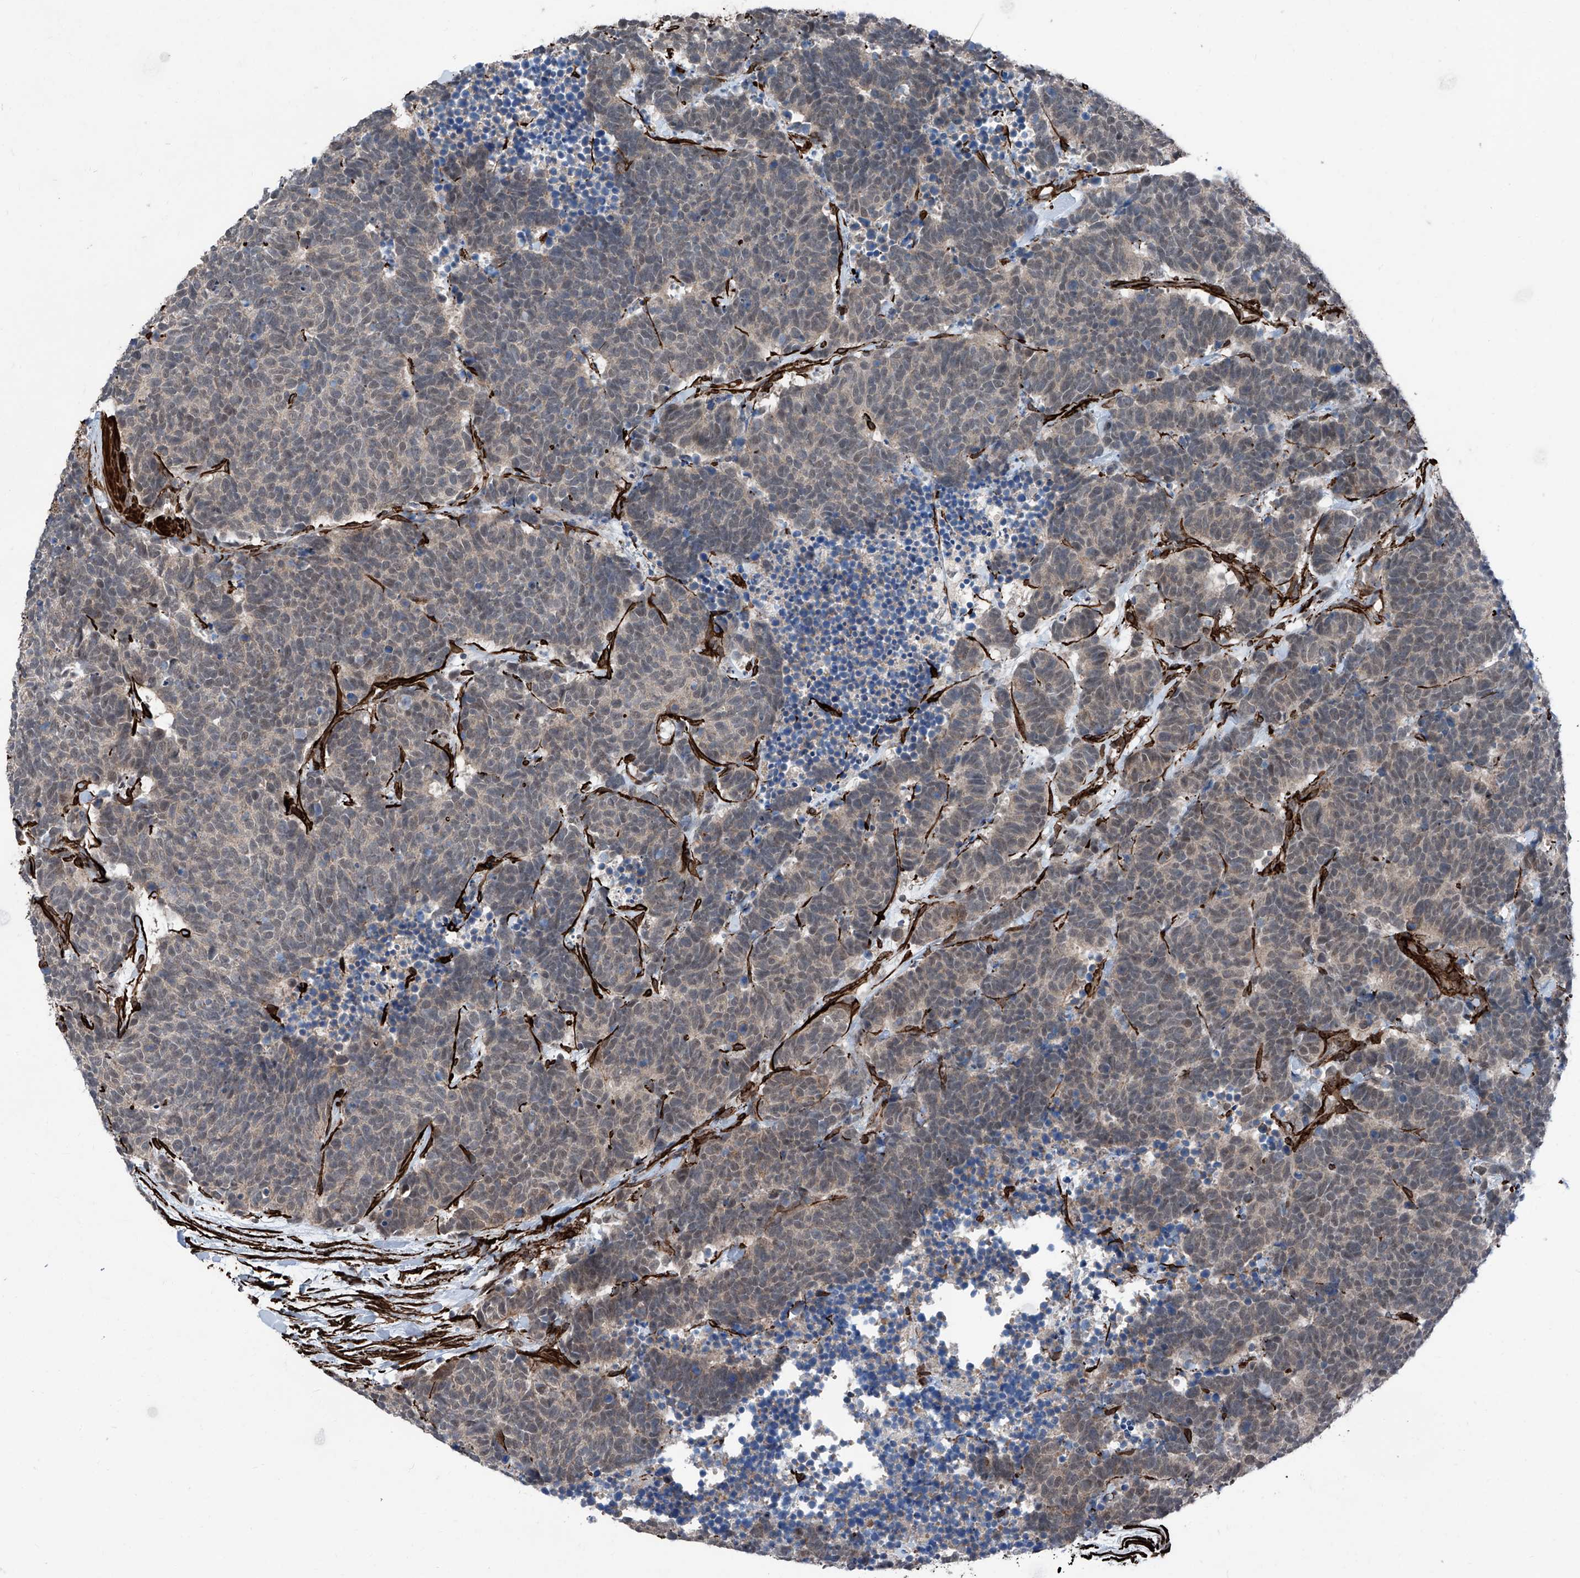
{"staining": {"intensity": "negative", "quantity": "none", "location": "none"}, "tissue": "carcinoid", "cell_type": "Tumor cells", "image_type": "cancer", "snomed": [{"axis": "morphology", "description": "Carcinoma, NOS"}, {"axis": "morphology", "description": "Carcinoid, malignant, NOS"}, {"axis": "topography", "description": "Urinary bladder"}], "caption": "Carcinoma was stained to show a protein in brown. There is no significant positivity in tumor cells. (IHC, brightfield microscopy, high magnification).", "gene": "COA7", "patient": {"sex": "male", "age": 57}}